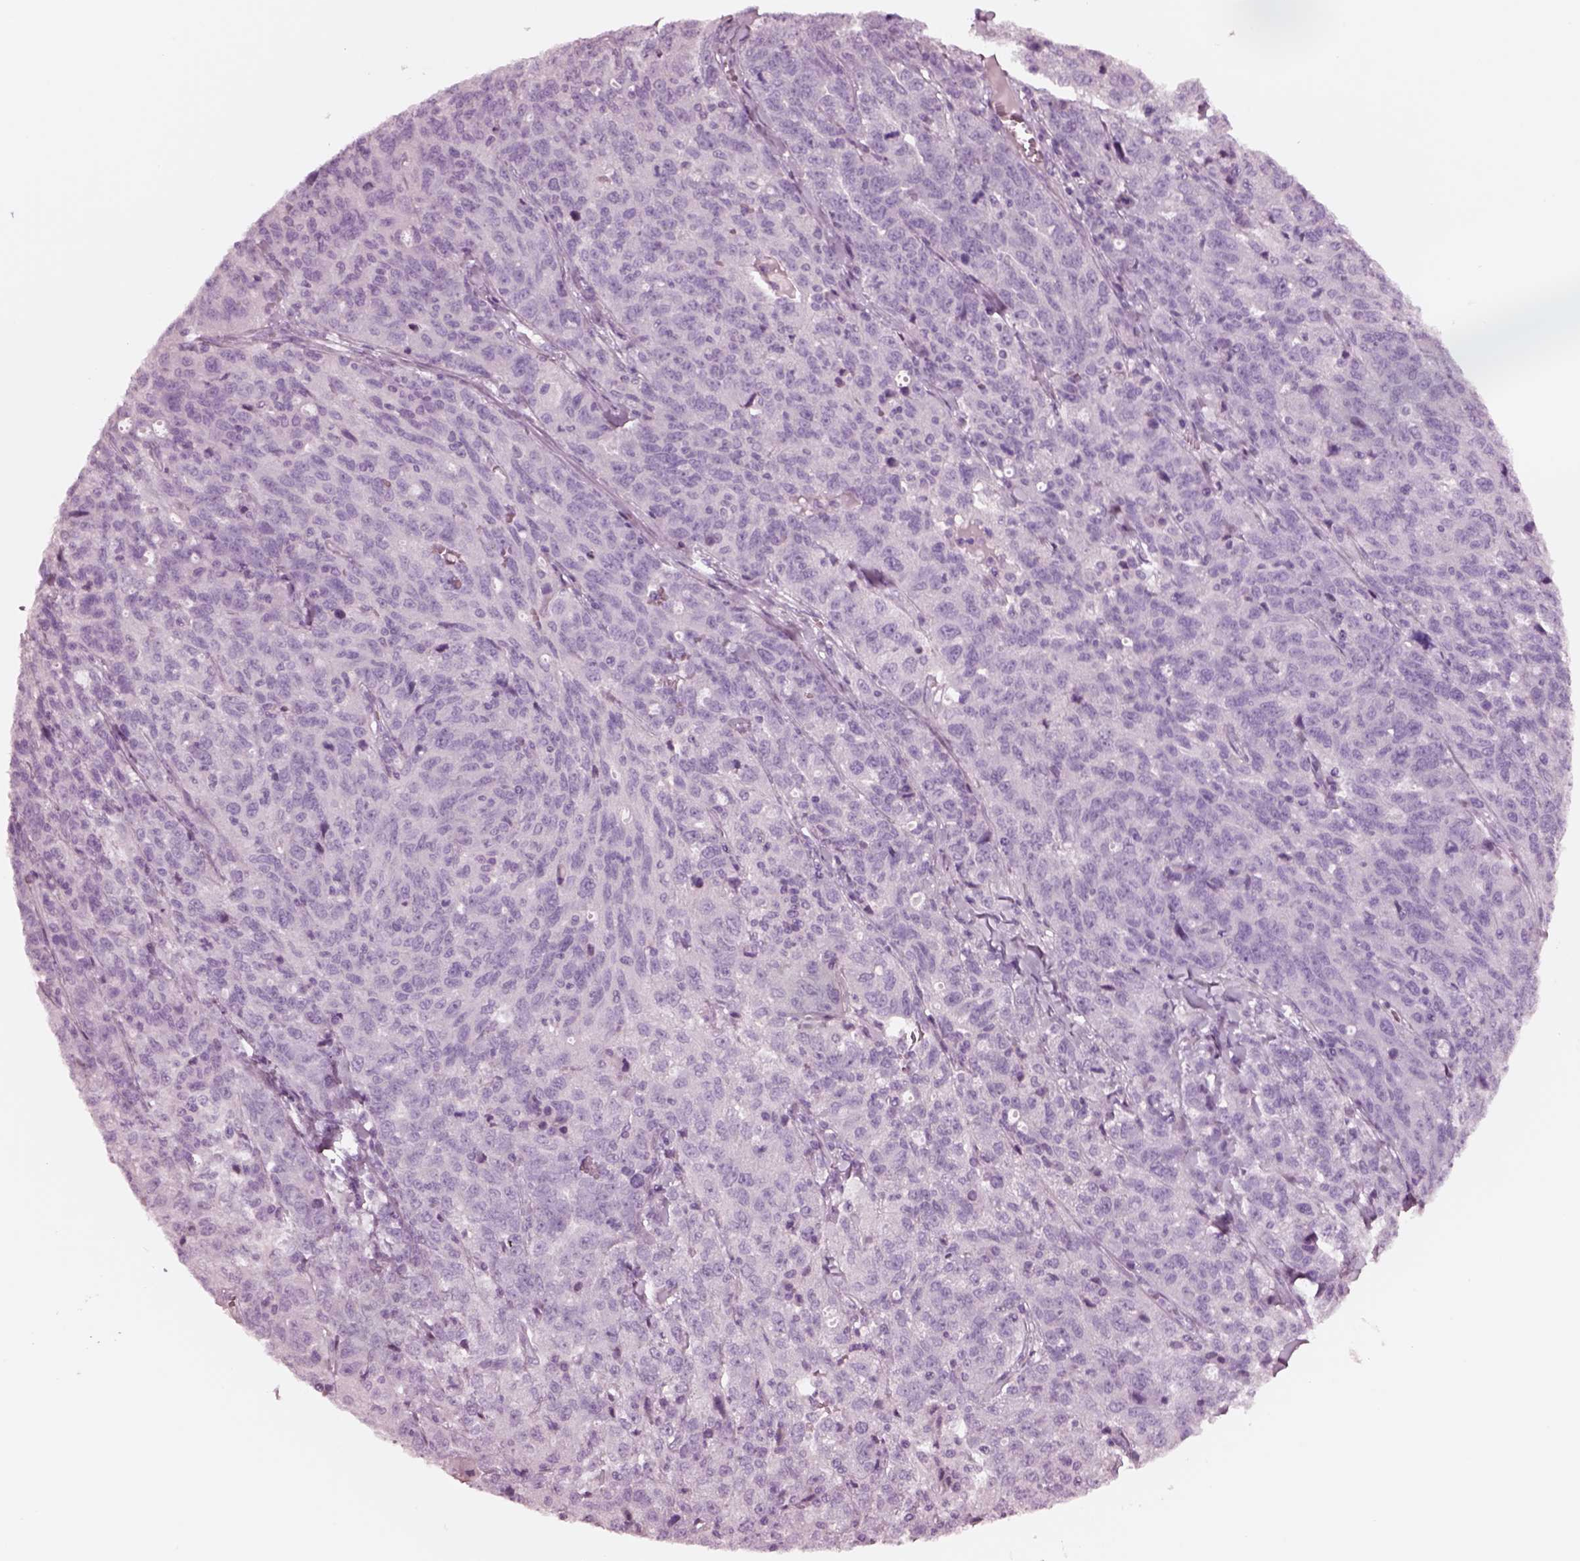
{"staining": {"intensity": "negative", "quantity": "none", "location": "none"}, "tissue": "ovarian cancer", "cell_type": "Tumor cells", "image_type": "cancer", "snomed": [{"axis": "morphology", "description": "Cystadenocarcinoma, serous, NOS"}, {"axis": "topography", "description": "Ovary"}], "caption": "Human ovarian cancer stained for a protein using IHC reveals no staining in tumor cells.", "gene": "NMRK2", "patient": {"sex": "female", "age": 71}}